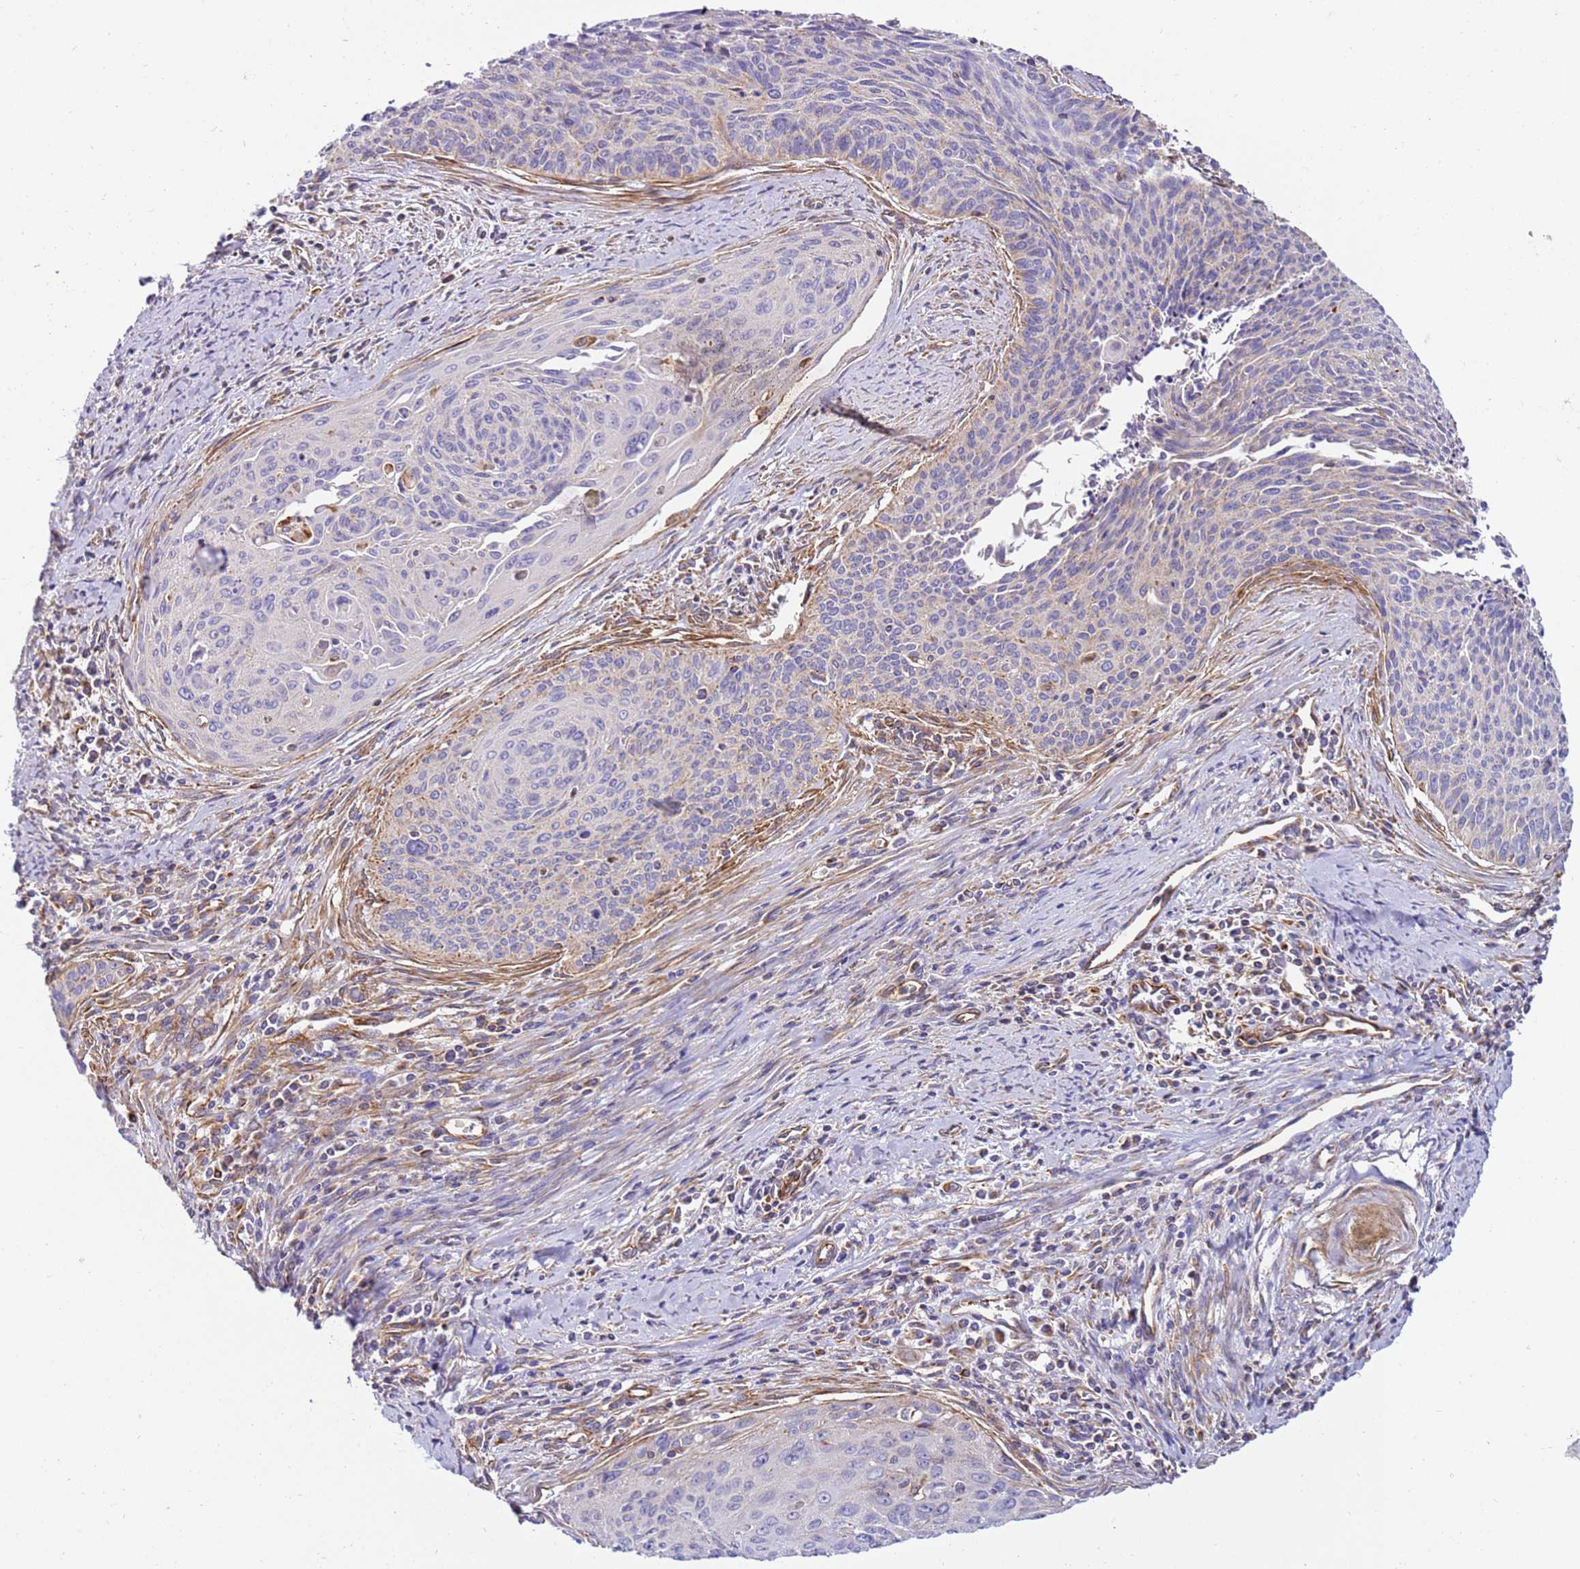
{"staining": {"intensity": "negative", "quantity": "none", "location": "none"}, "tissue": "cervical cancer", "cell_type": "Tumor cells", "image_type": "cancer", "snomed": [{"axis": "morphology", "description": "Squamous cell carcinoma, NOS"}, {"axis": "topography", "description": "Cervix"}], "caption": "Tumor cells are negative for brown protein staining in cervical cancer.", "gene": "MRPL20", "patient": {"sex": "female", "age": 55}}